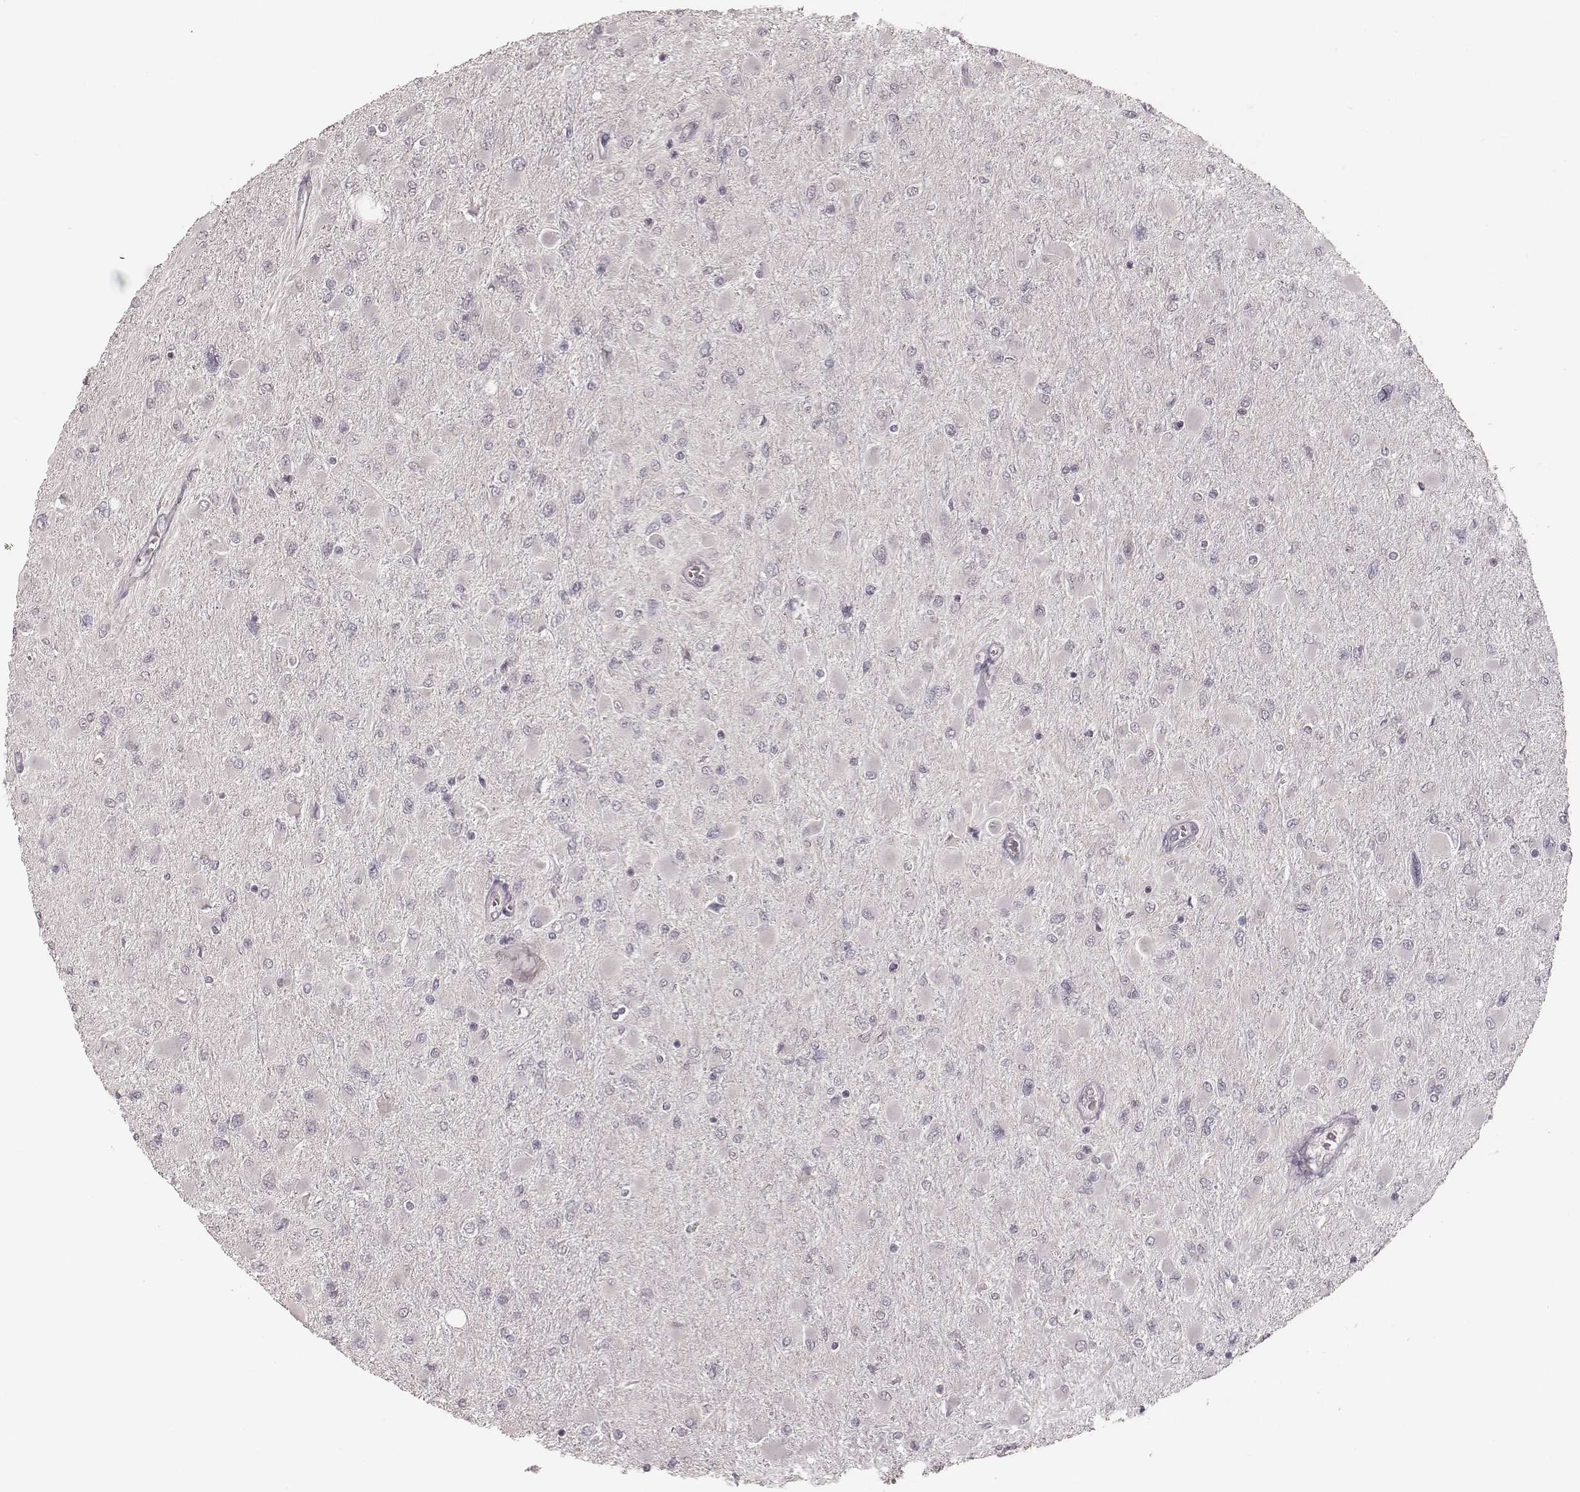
{"staining": {"intensity": "negative", "quantity": "none", "location": "none"}, "tissue": "glioma", "cell_type": "Tumor cells", "image_type": "cancer", "snomed": [{"axis": "morphology", "description": "Glioma, malignant, High grade"}, {"axis": "topography", "description": "Cerebral cortex"}], "caption": "Immunohistochemistry photomicrograph of glioma stained for a protein (brown), which reveals no staining in tumor cells.", "gene": "LY6K", "patient": {"sex": "female", "age": 36}}